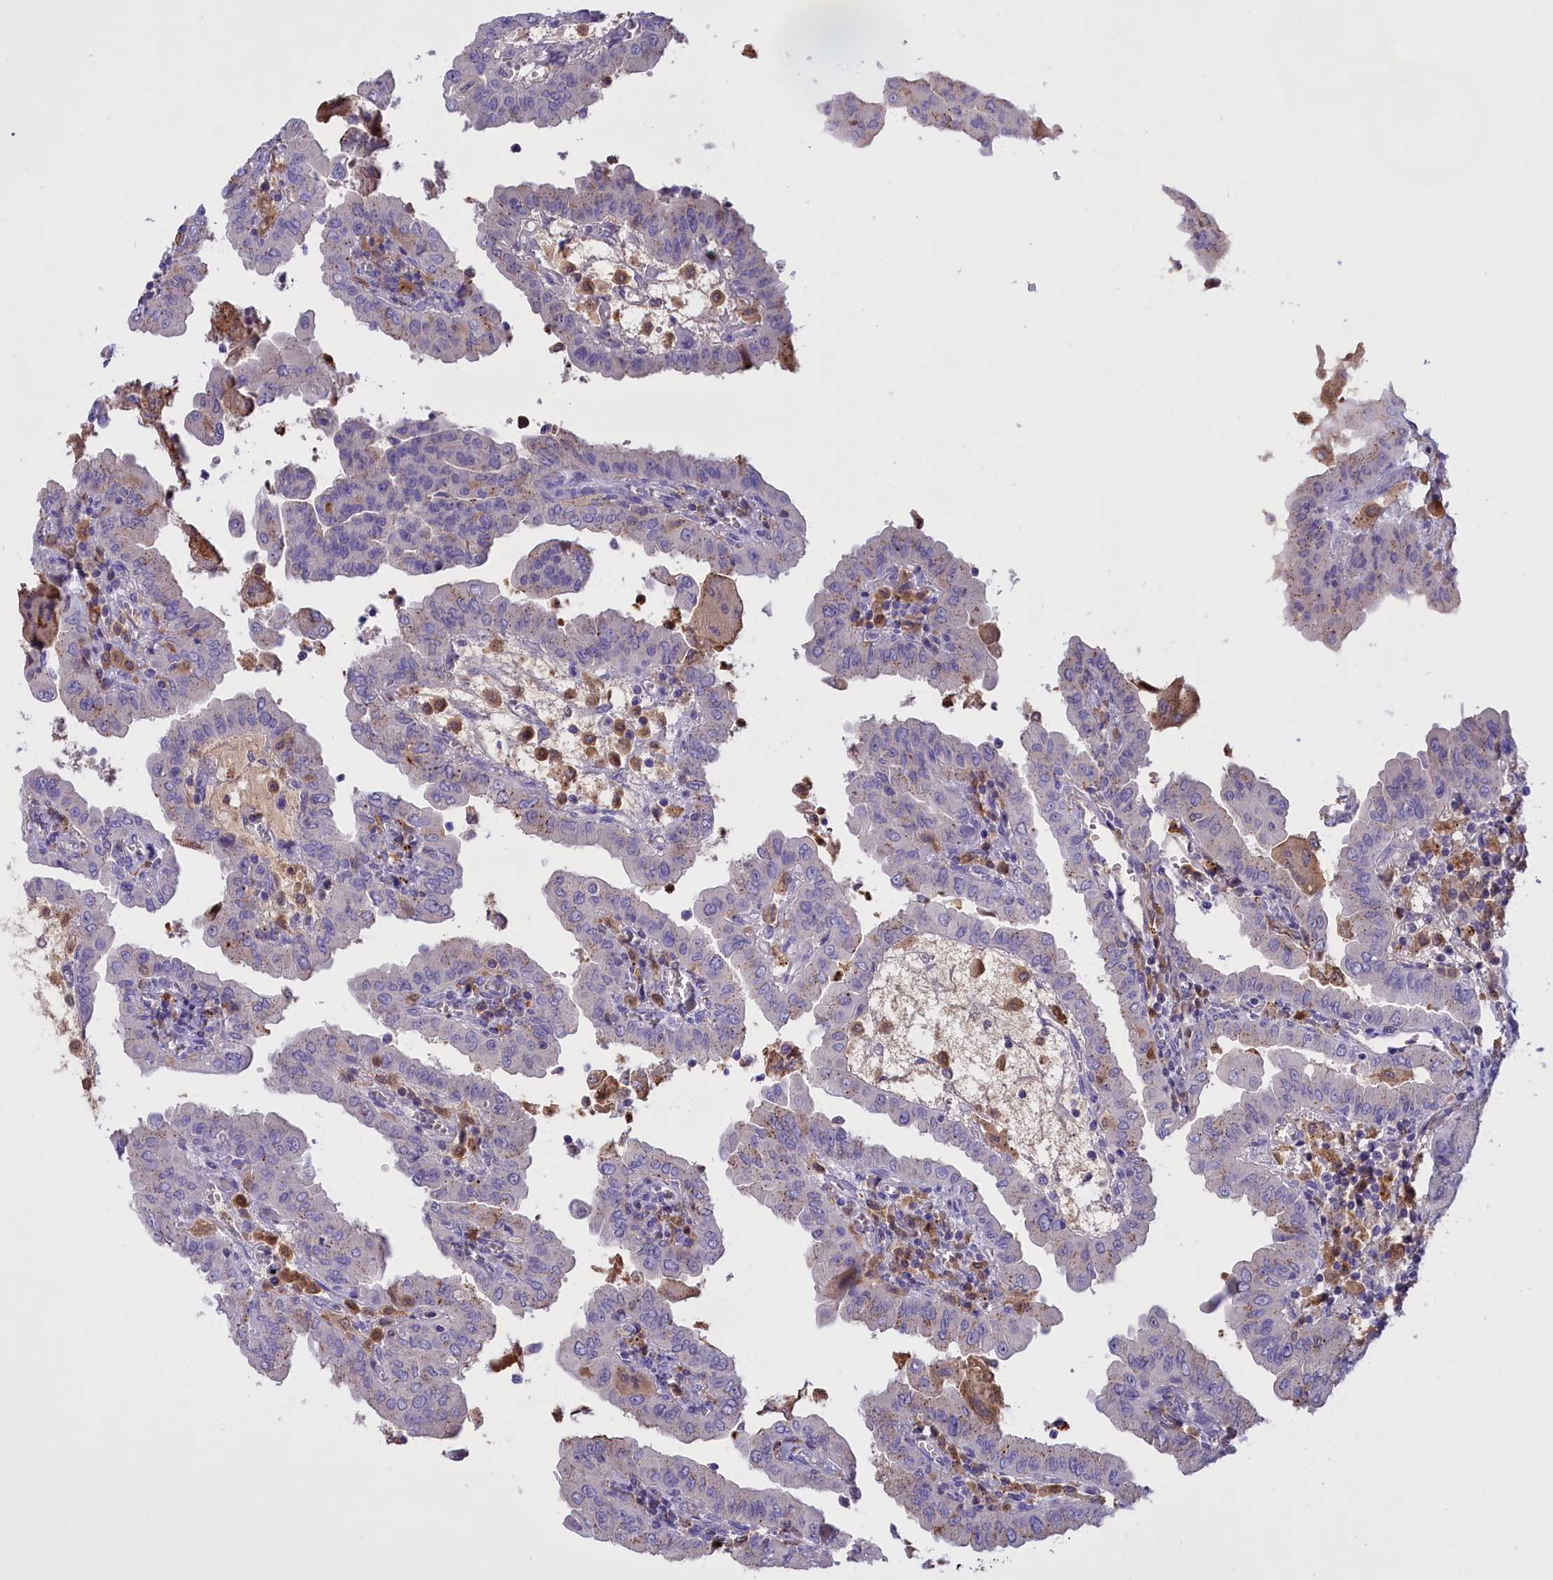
{"staining": {"intensity": "negative", "quantity": "none", "location": "none"}, "tissue": "thyroid cancer", "cell_type": "Tumor cells", "image_type": "cancer", "snomed": [{"axis": "morphology", "description": "Papillary adenocarcinoma, NOS"}, {"axis": "topography", "description": "Thyroid gland"}], "caption": "IHC histopathology image of neoplastic tissue: thyroid cancer (papillary adenocarcinoma) stained with DAB shows no significant protein staining in tumor cells.", "gene": "FAM149B1", "patient": {"sex": "male", "age": 33}}